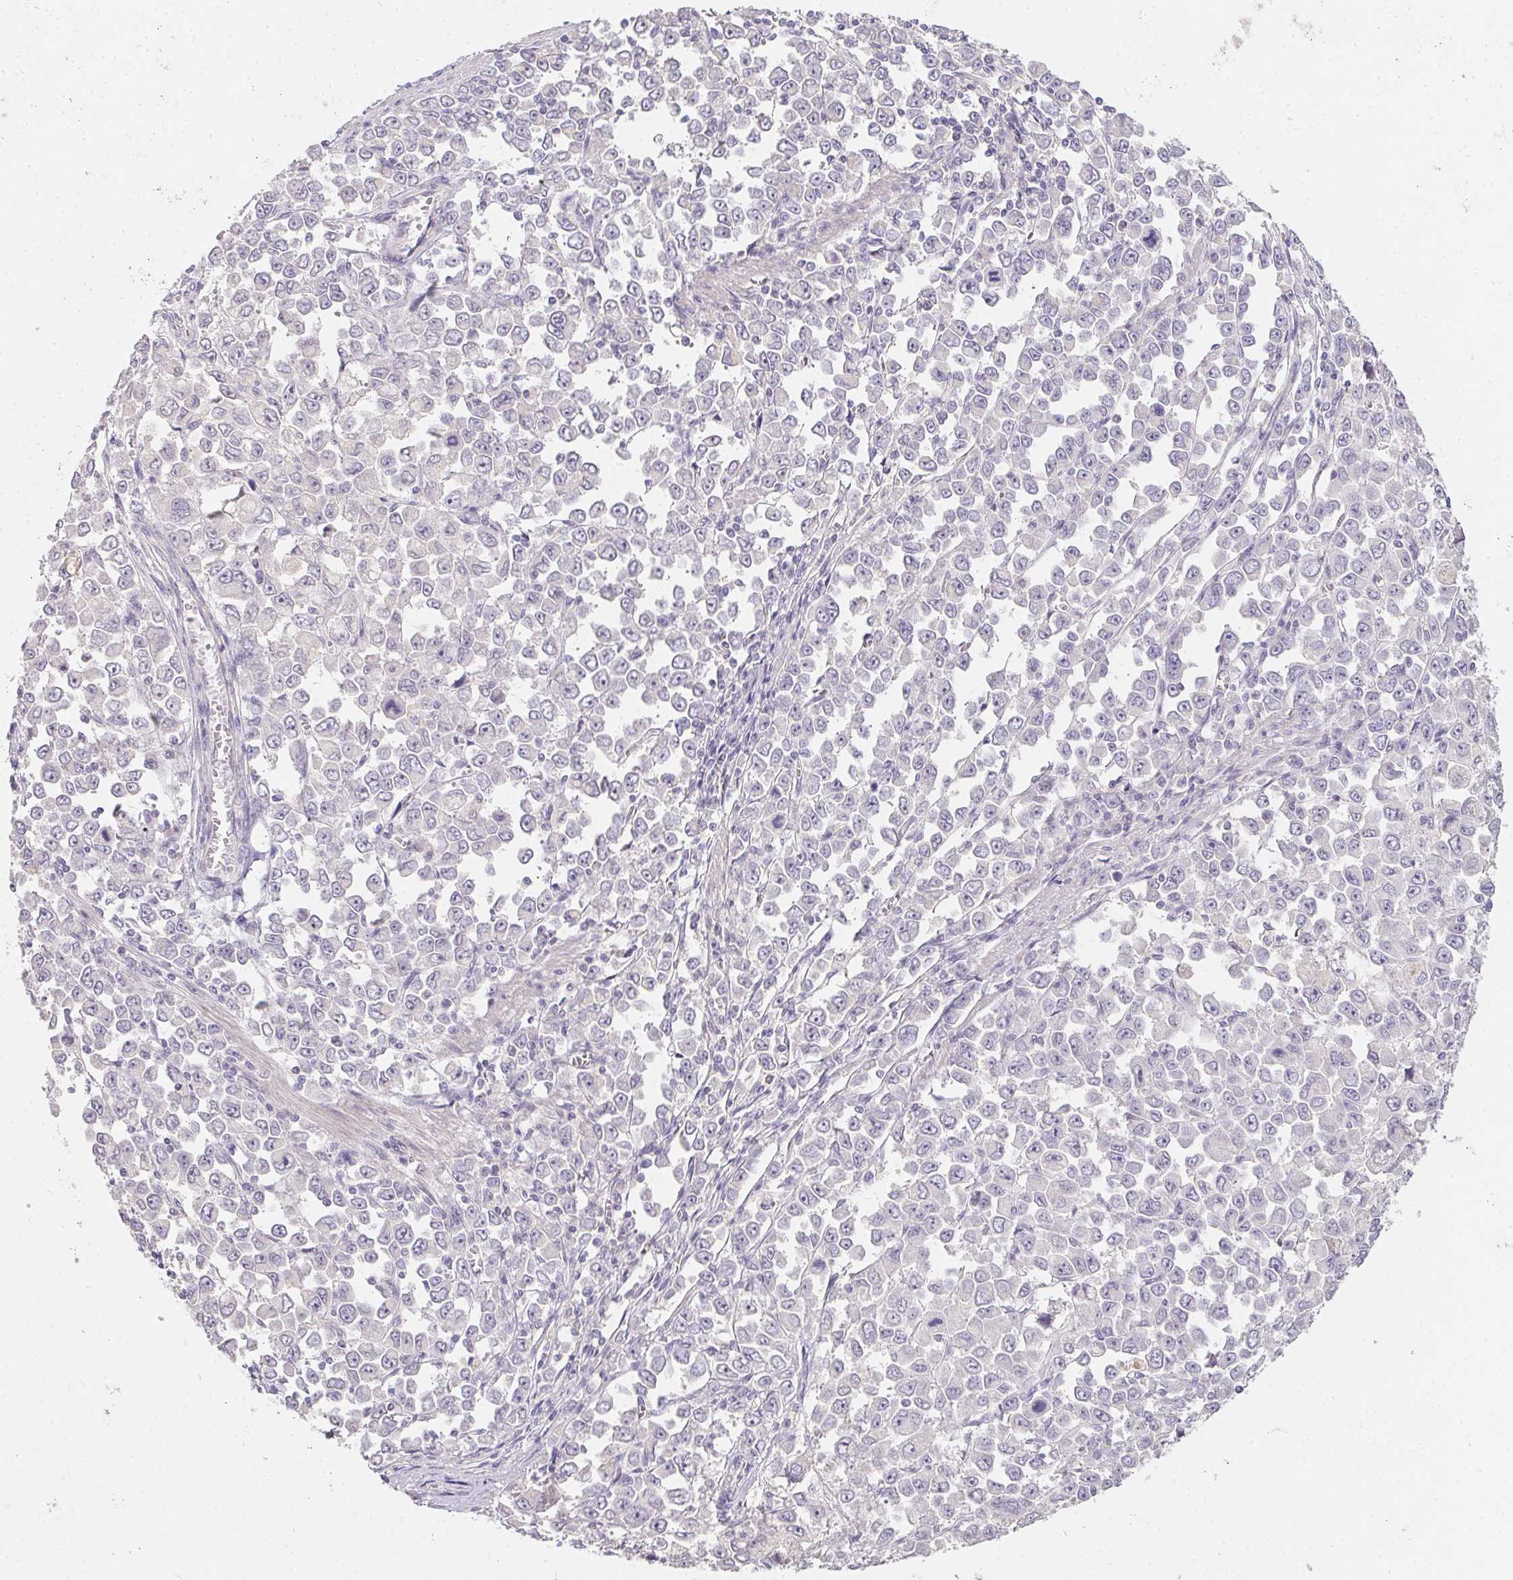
{"staining": {"intensity": "negative", "quantity": "none", "location": "none"}, "tissue": "stomach cancer", "cell_type": "Tumor cells", "image_type": "cancer", "snomed": [{"axis": "morphology", "description": "Adenocarcinoma, NOS"}, {"axis": "topography", "description": "Stomach, upper"}], "caption": "Micrograph shows no significant protein positivity in tumor cells of adenocarcinoma (stomach). (Immunohistochemistry, brightfield microscopy, high magnification).", "gene": "ZBBX", "patient": {"sex": "male", "age": 70}}